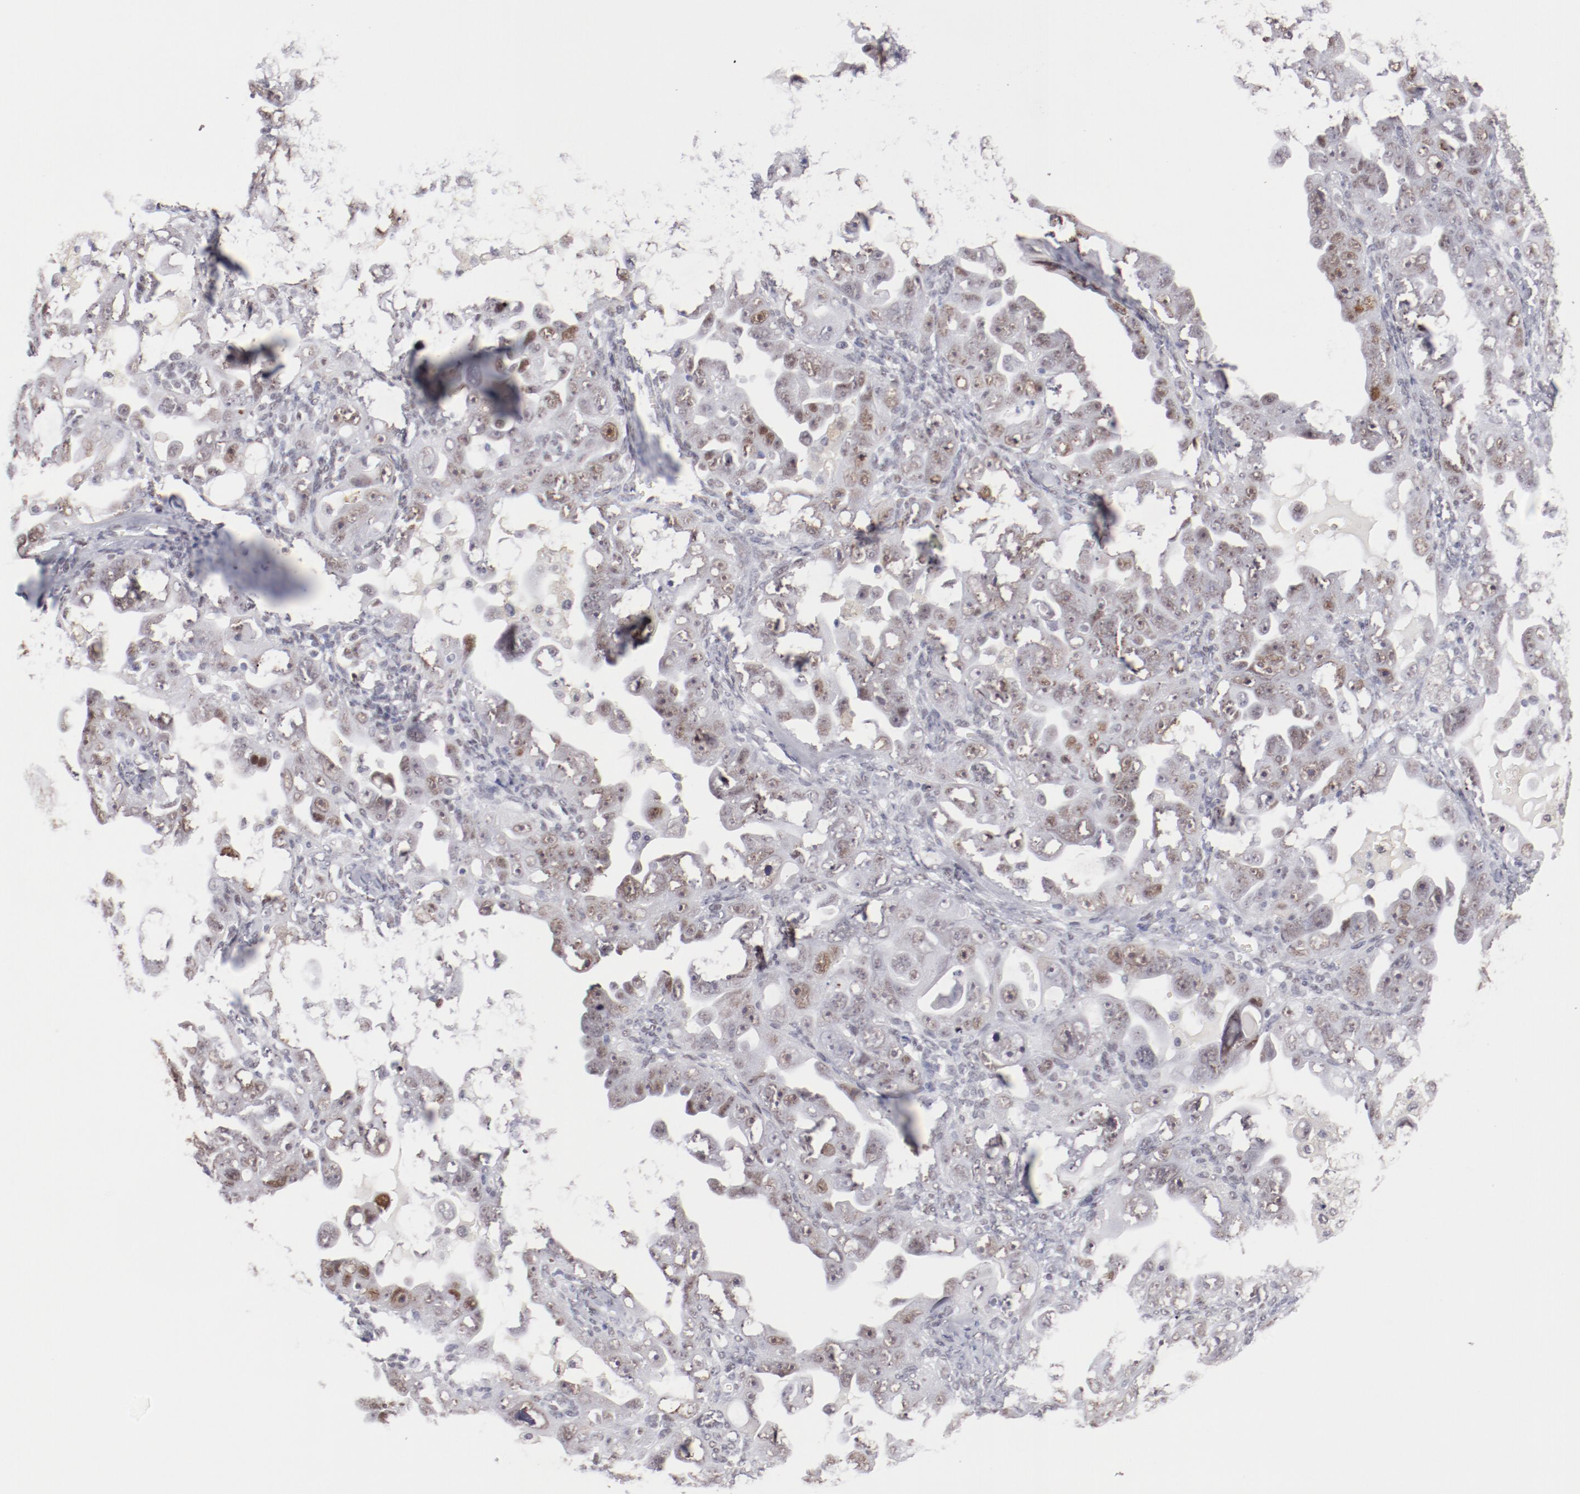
{"staining": {"intensity": "moderate", "quantity": "<25%", "location": "nuclear"}, "tissue": "ovarian cancer", "cell_type": "Tumor cells", "image_type": "cancer", "snomed": [{"axis": "morphology", "description": "Cystadenocarcinoma, serous, NOS"}, {"axis": "topography", "description": "Ovary"}], "caption": "An IHC image of tumor tissue is shown. Protein staining in brown shows moderate nuclear positivity in ovarian cancer within tumor cells.", "gene": "TFAP4", "patient": {"sex": "female", "age": 66}}